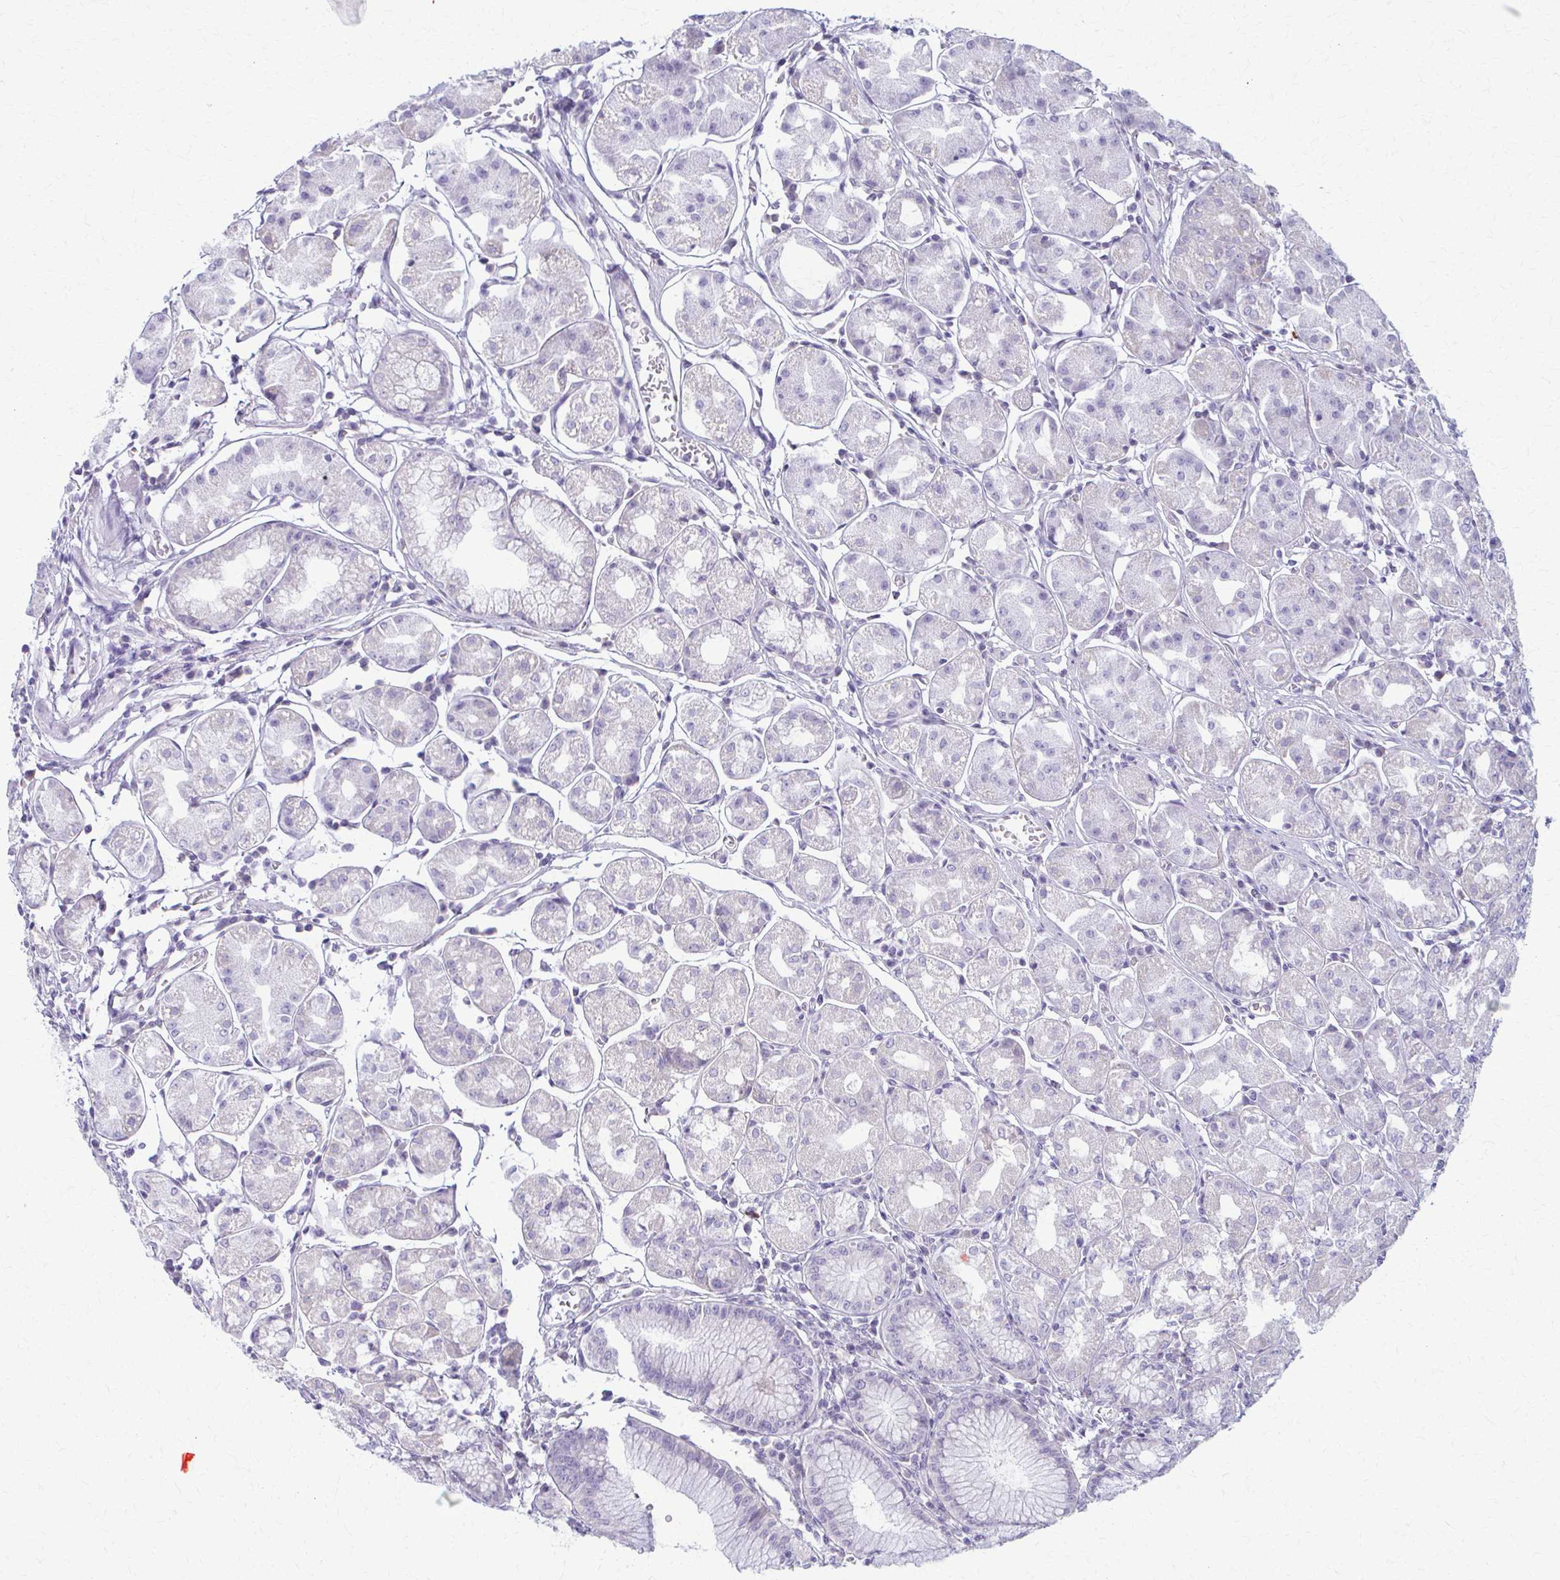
{"staining": {"intensity": "weak", "quantity": "<25%", "location": "cytoplasmic/membranous"}, "tissue": "stomach", "cell_type": "Glandular cells", "image_type": "normal", "snomed": [{"axis": "morphology", "description": "Normal tissue, NOS"}, {"axis": "topography", "description": "Stomach"}], "caption": "Immunohistochemistry (IHC) micrograph of normal stomach: human stomach stained with DAB (3,3'-diaminobenzidine) reveals no significant protein staining in glandular cells.", "gene": "PRKRA", "patient": {"sex": "male", "age": 55}}